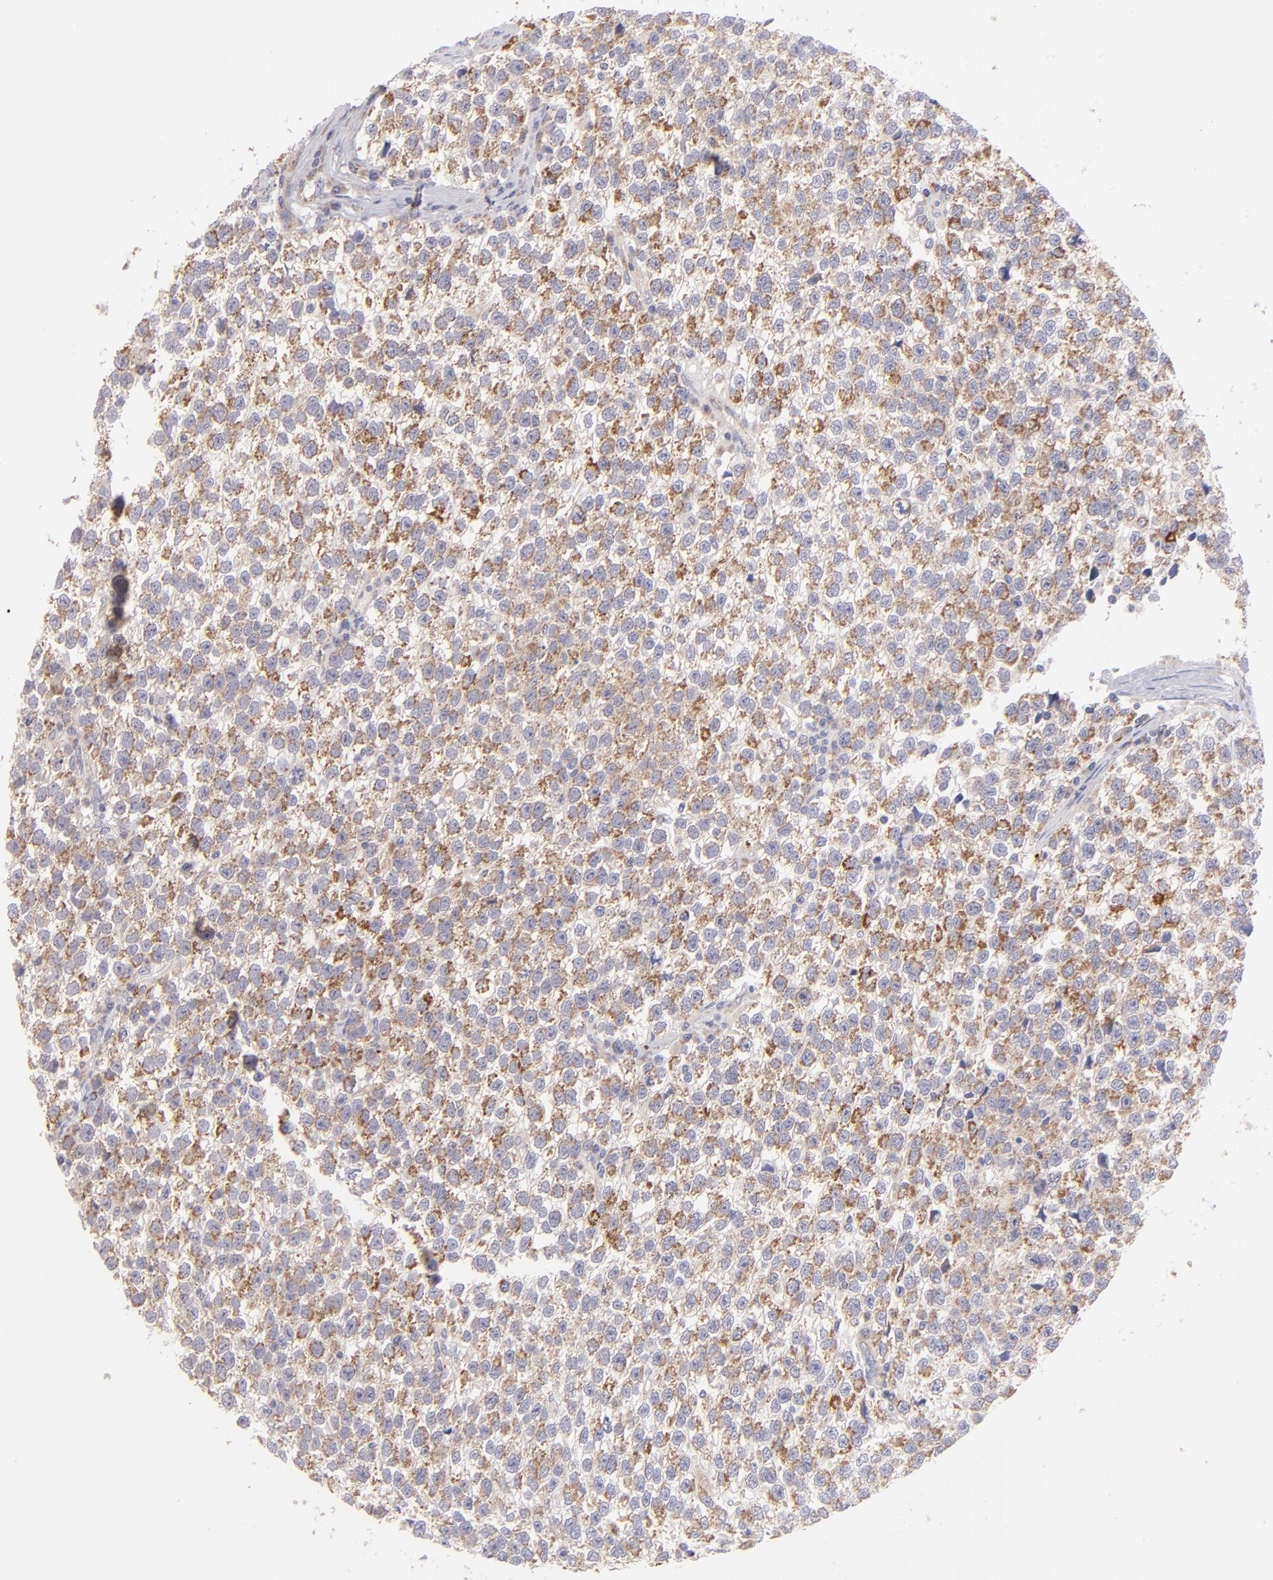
{"staining": {"intensity": "moderate", "quantity": ">75%", "location": "cytoplasmic/membranous"}, "tissue": "testis cancer", "cell_type": "Tumor cells", "image_type": "cancer", "snomed": [{"axis": "morphology", "description": "Seminoma, NOS"}, {"axis": "topography", "description": "Testis"}], "caption": "High-magnification brightfield microscopy of testis cancer (seminoma) stained with DAB (brown) and counterstained with hematoxylin (blue). tumor cells exhibit moderate cytoplasmic/membranous expression is appreciated in approximately>75% of cells.", "gene": "HCCS", "patient": {"sex": "male", "age": 35}}